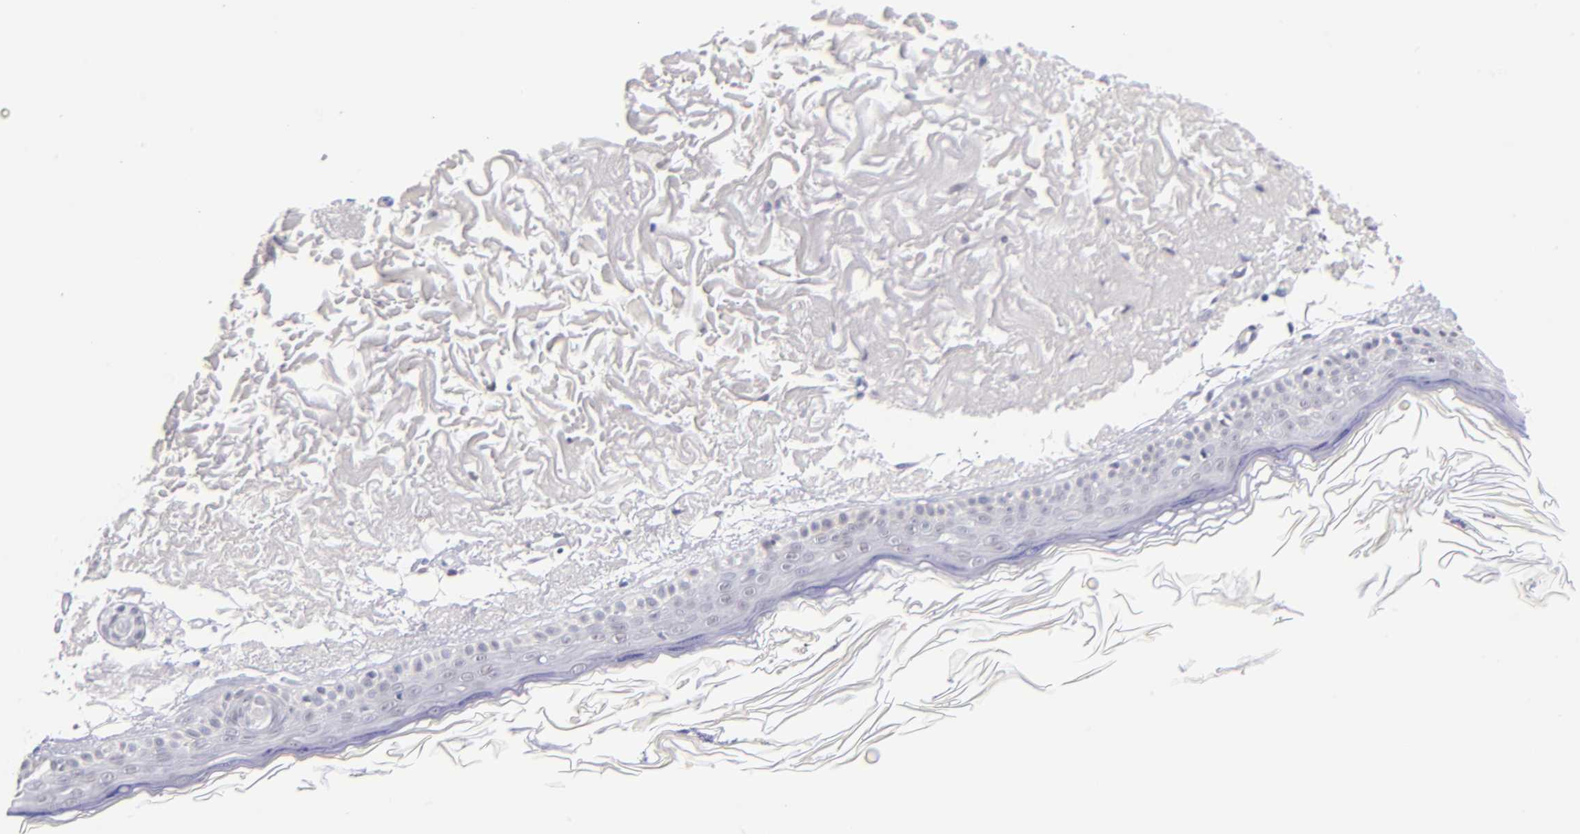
{"staining": {"intensity": "negative", "quantity": "none", "location": "none"}, "tissue": "skin", "cell_type": "Fibroblasts", "image_type": "normal", "snomed": [{"axis": "morphology", "description": "Normal tissue, NOS"}, {"axis": "topography", "description": "Skin"}], "caption": "The micrograph displays no staining of fibroblasts in normal skin. (Immunohistochemistry, brightfield microscopy, high magnification).", "gene": "SNRPB", "patient": {"sex": "female", "age": 90}}